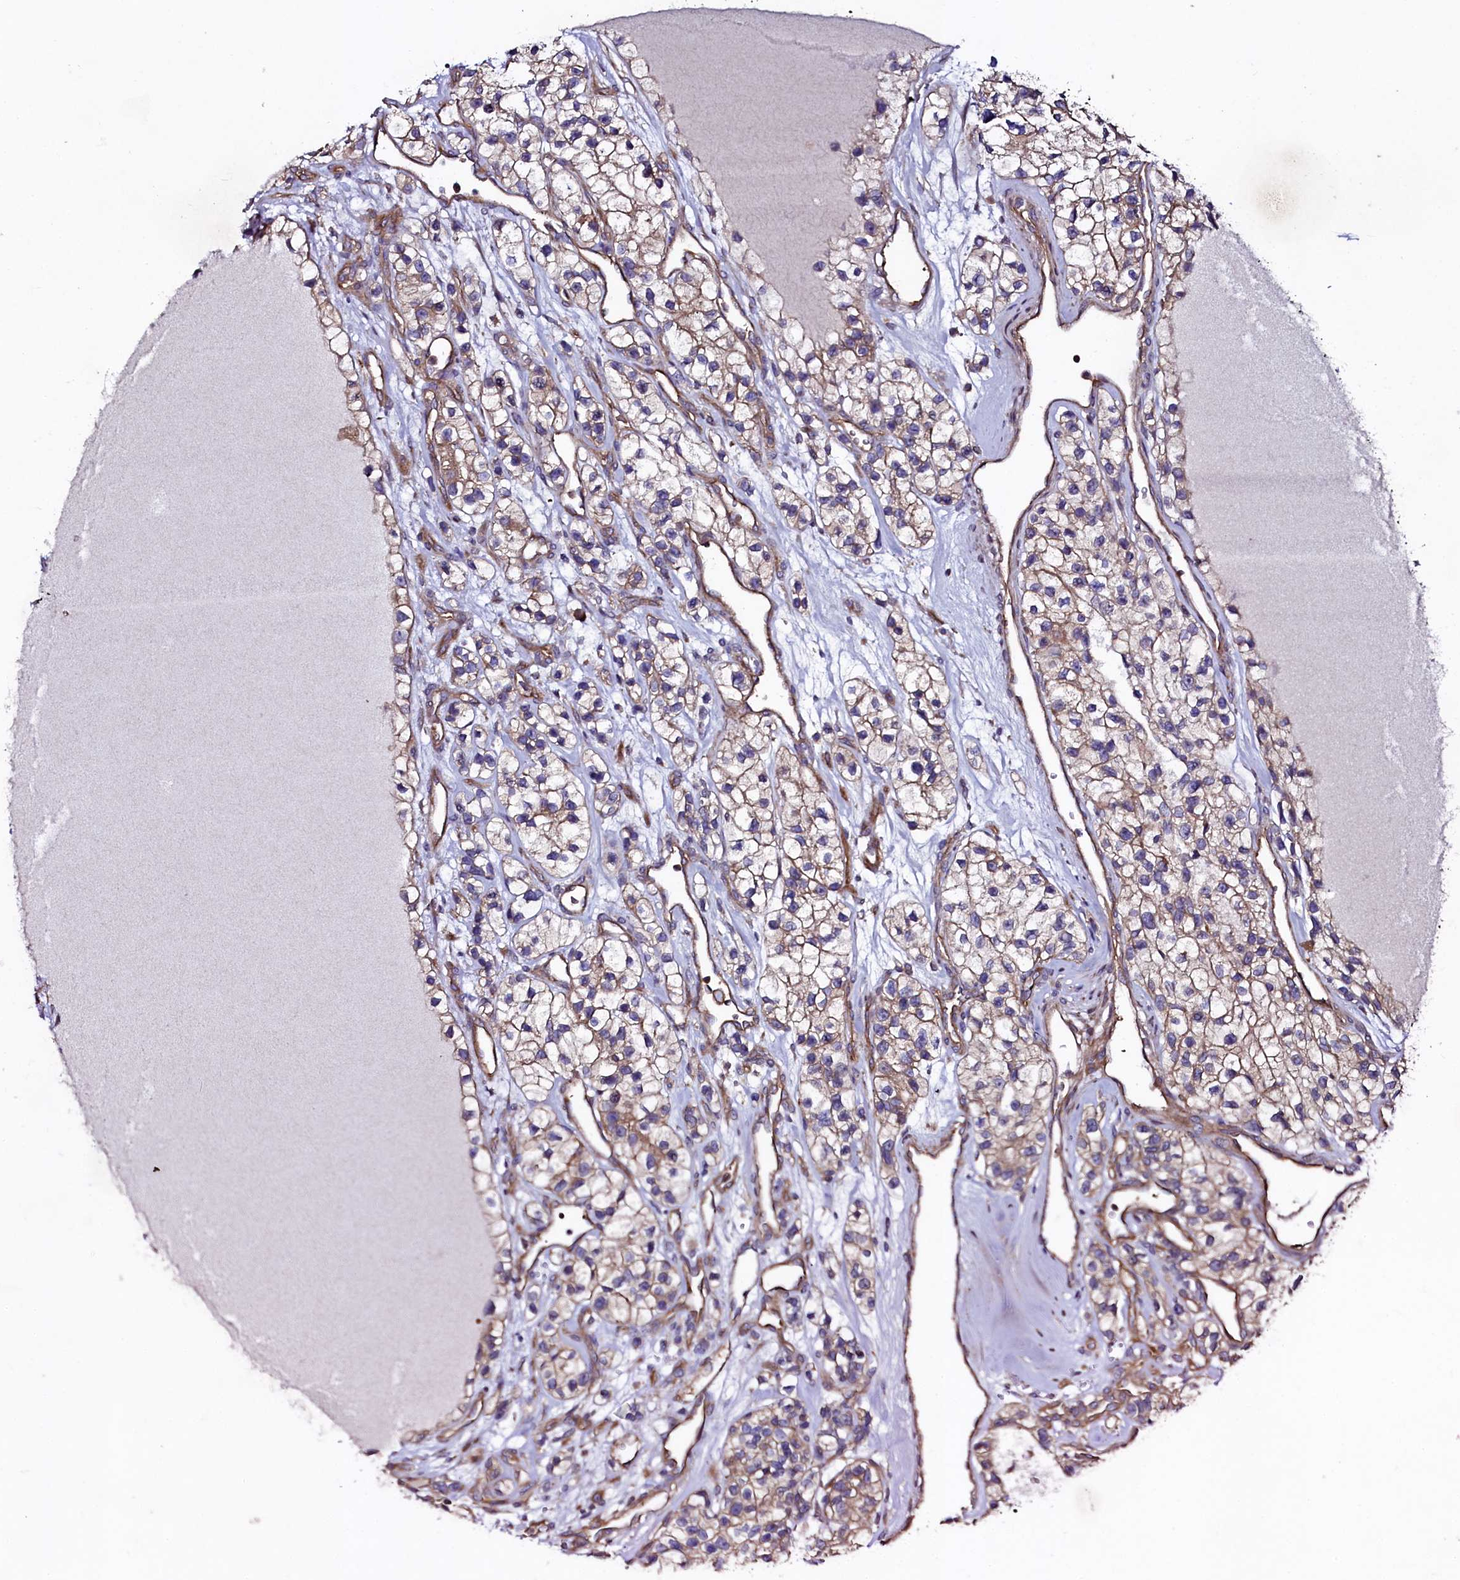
{"staining": {"intensity": "moderate", "quantity": "25%-75%", "location": "cytoplasmic/membranous"}, "tissue": "renal cancer", "cell_type": "Tumor cells", "image_type": "cancer", "snomed": [{"axis": "morphology", "description": "Adenocarcinoma, NOS"}, {"axis": "topography", "description": "Kidney"}], "caption": "Brown immunohistochemical staining in human renal adenocarcinoma shows moderate cytoplasmic/membranous positivity in about 25%-75% of tumor cells.", "gene": "USPL1", "patient": {"sex": "female", "age": 57}}